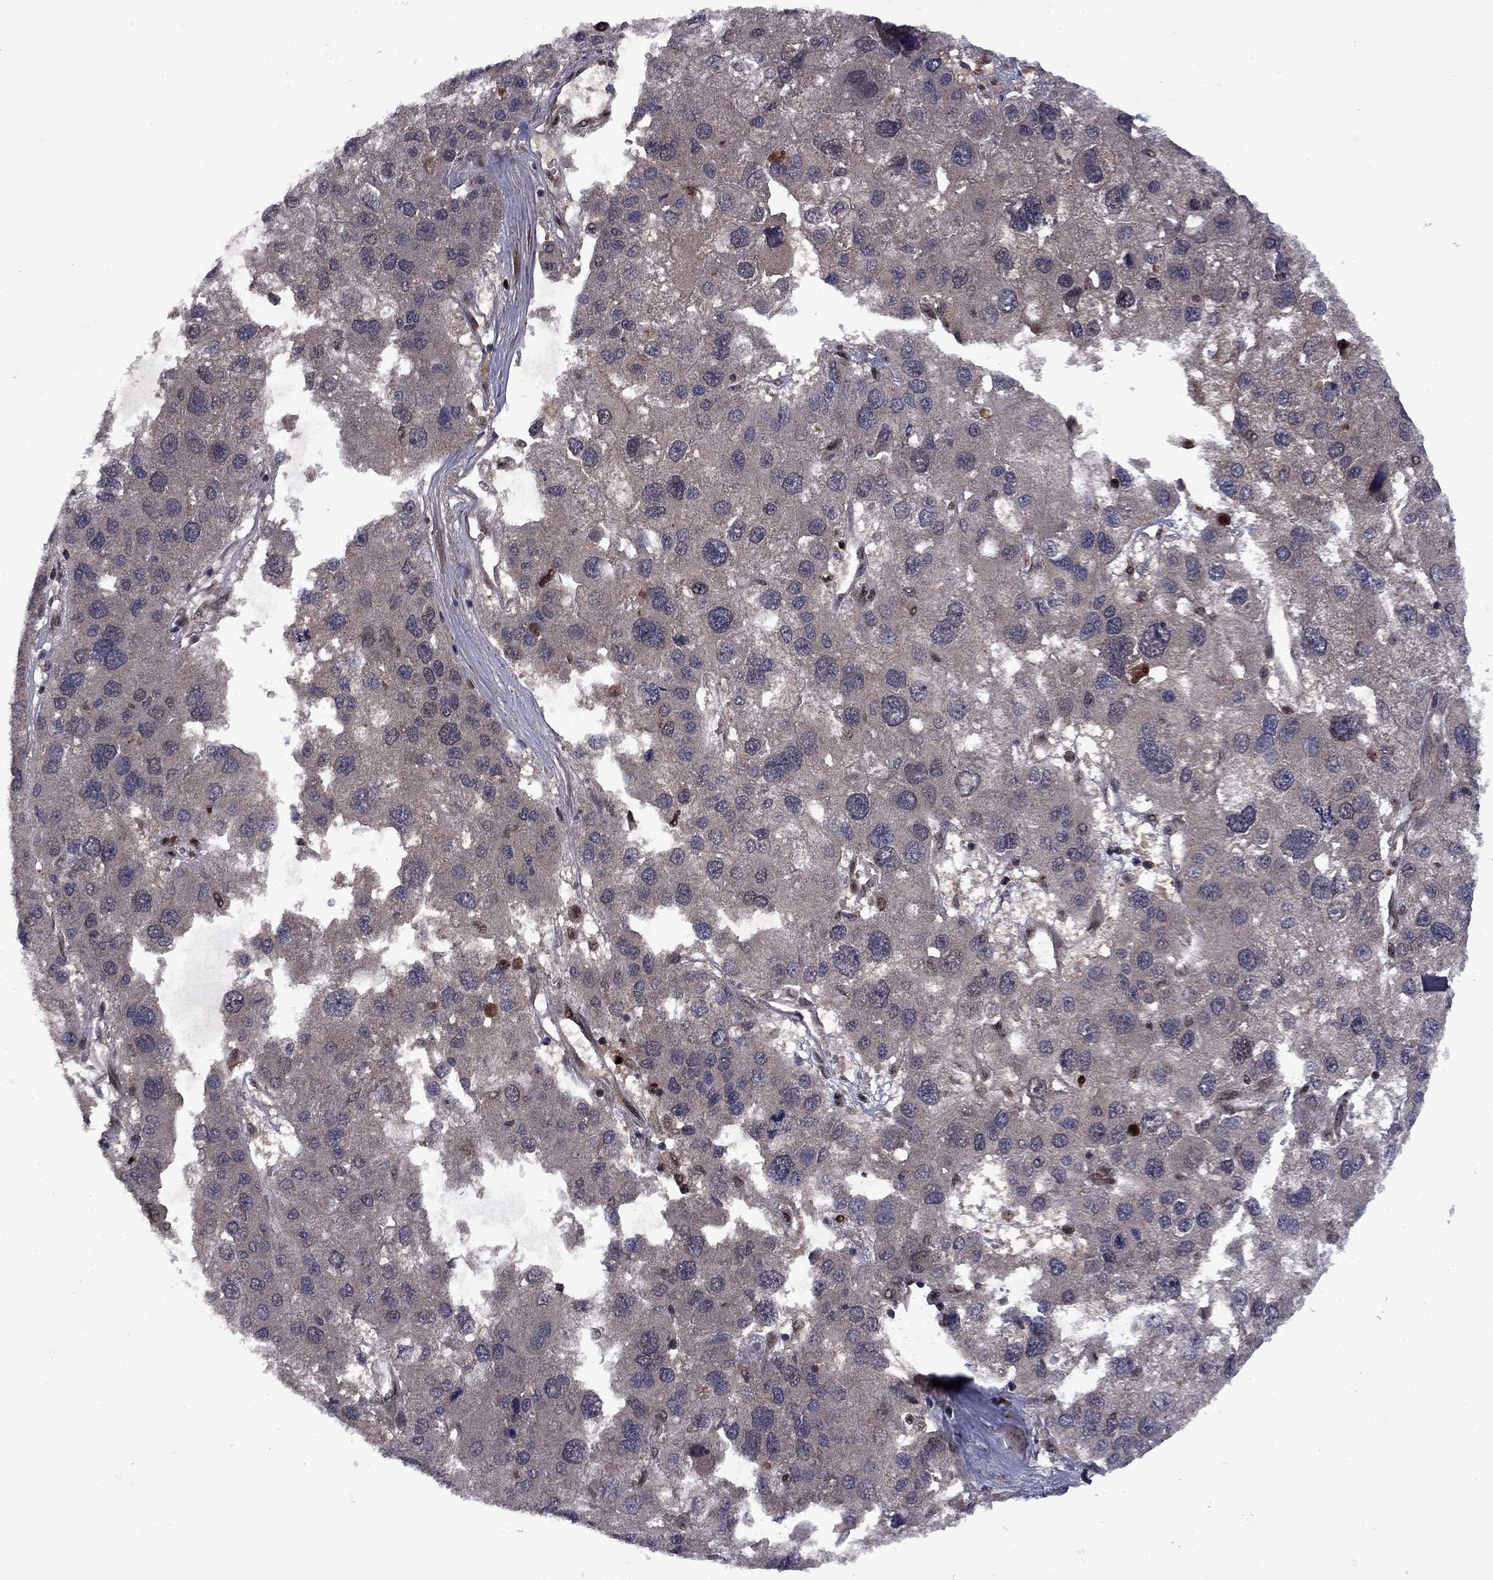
{"staining": {"intensity": "negative", "quantity": "none", "location": "none"}, "tissue": "liver cancer", "cell_type": "Tumor cells", "image_type": "cancer", "snomed": [{"axis": "morphology", "description": "Carcinoma, Hepatocellular, NOS"}, {"axis": "topography", "description": "Liver"}], "caption": "Liver hepatocellular carcinoma was stained to show a protein in brown. There is no significant staining in tumor cells.", "gene": "IPP", "patient": {"sex": "male", "age": 73}}